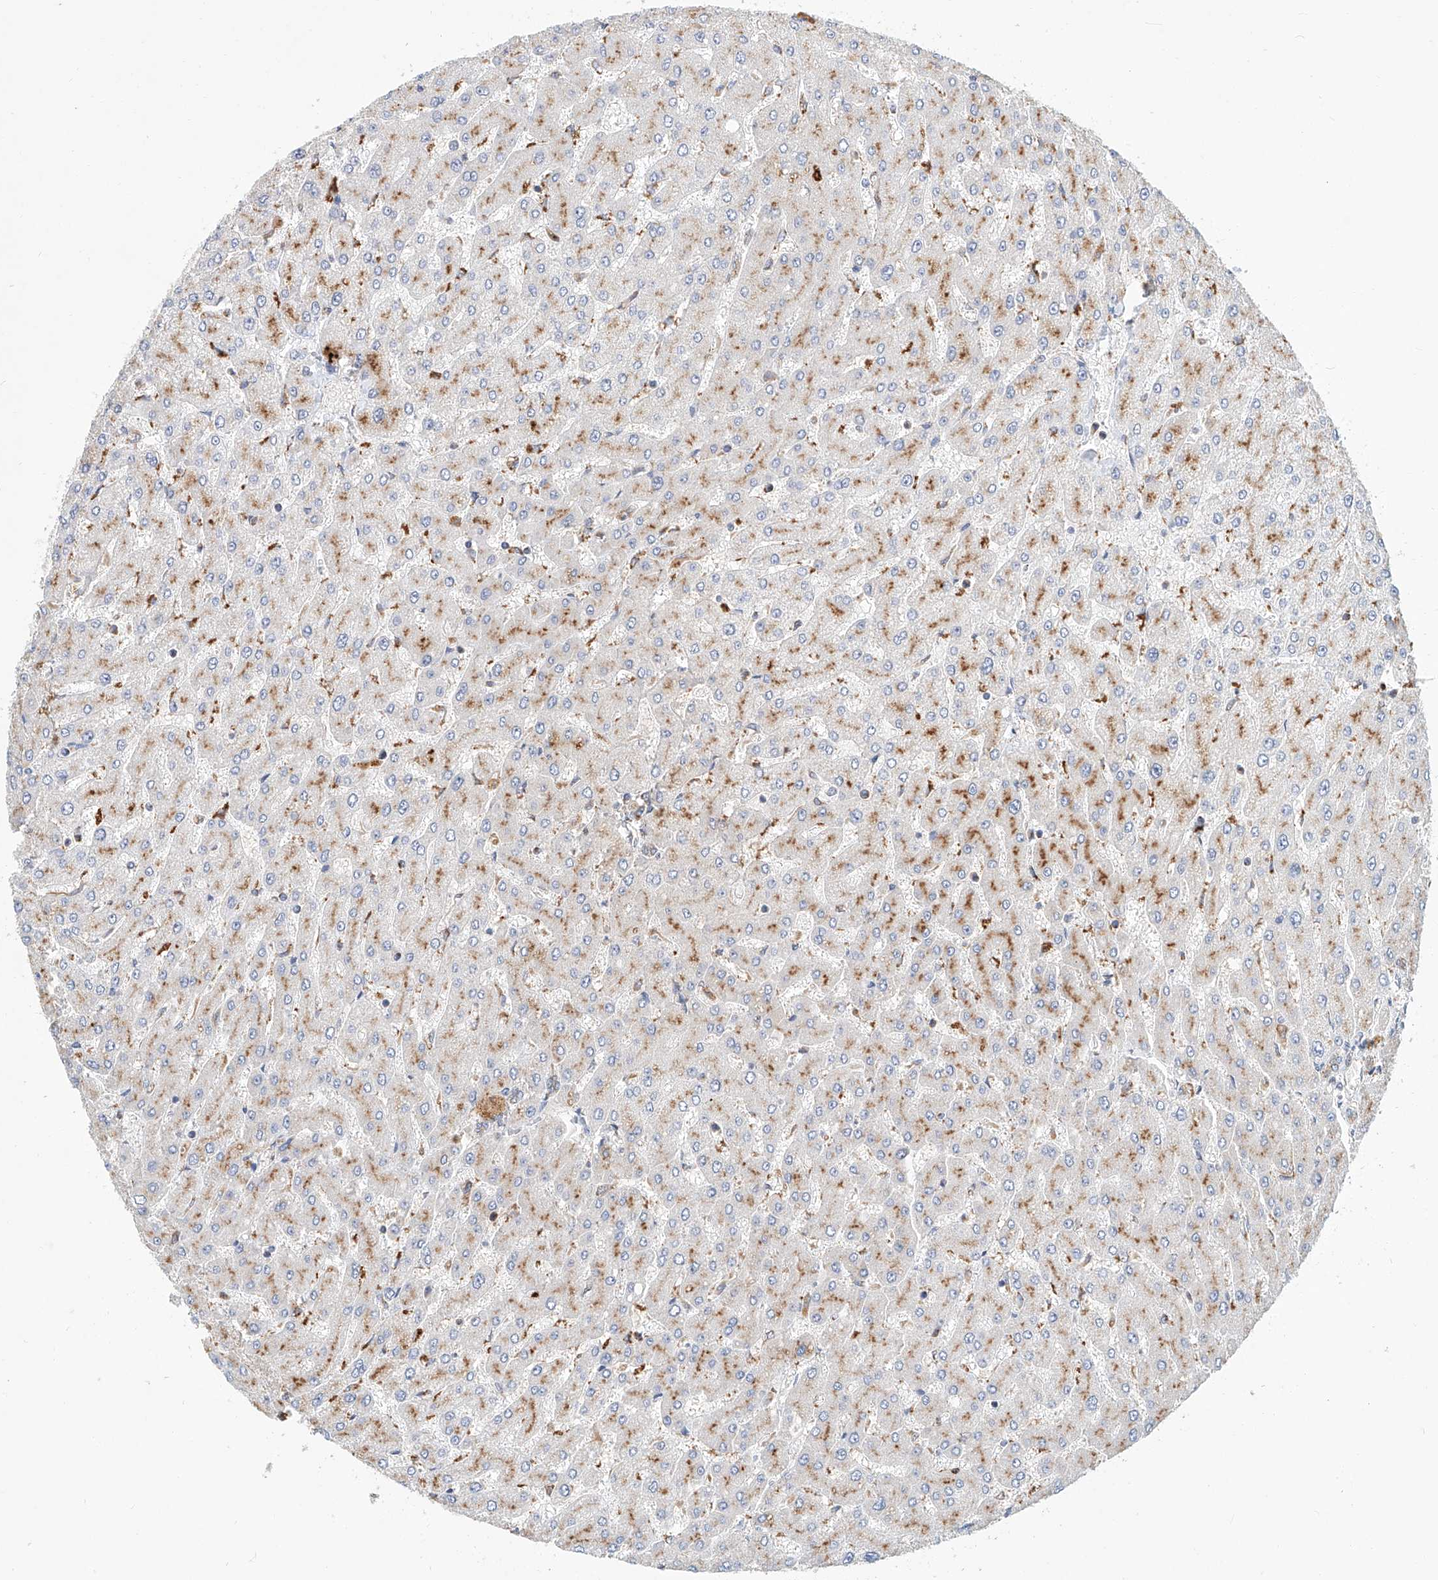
{"staining": {"intensity": "moderate", "quantity": ">75%", "location": "cytoplasmic/membranous"}, "tissue": "liver", "cell_type": "Cholangiocytes", "image_type": "normal", "snomed": [{"axis": "morphology", "description": "Normal tissue, NOS"}, {"axis": "topography", "description": "Liver"}], "caption": "Protein positivity by immunohistochemistry shows moderate cytoplasmic/membranous positivity in approximately >75% of cholangiocytes in unremarkable liver. (Stains: DAB (3,3'-diaminobenzidine) in brown, nuclei in blue, Microscopy: brightfield microscopy at high magnification).", "gene": "HGSNAT", "patient": {"sex": "male", "age": 55}}